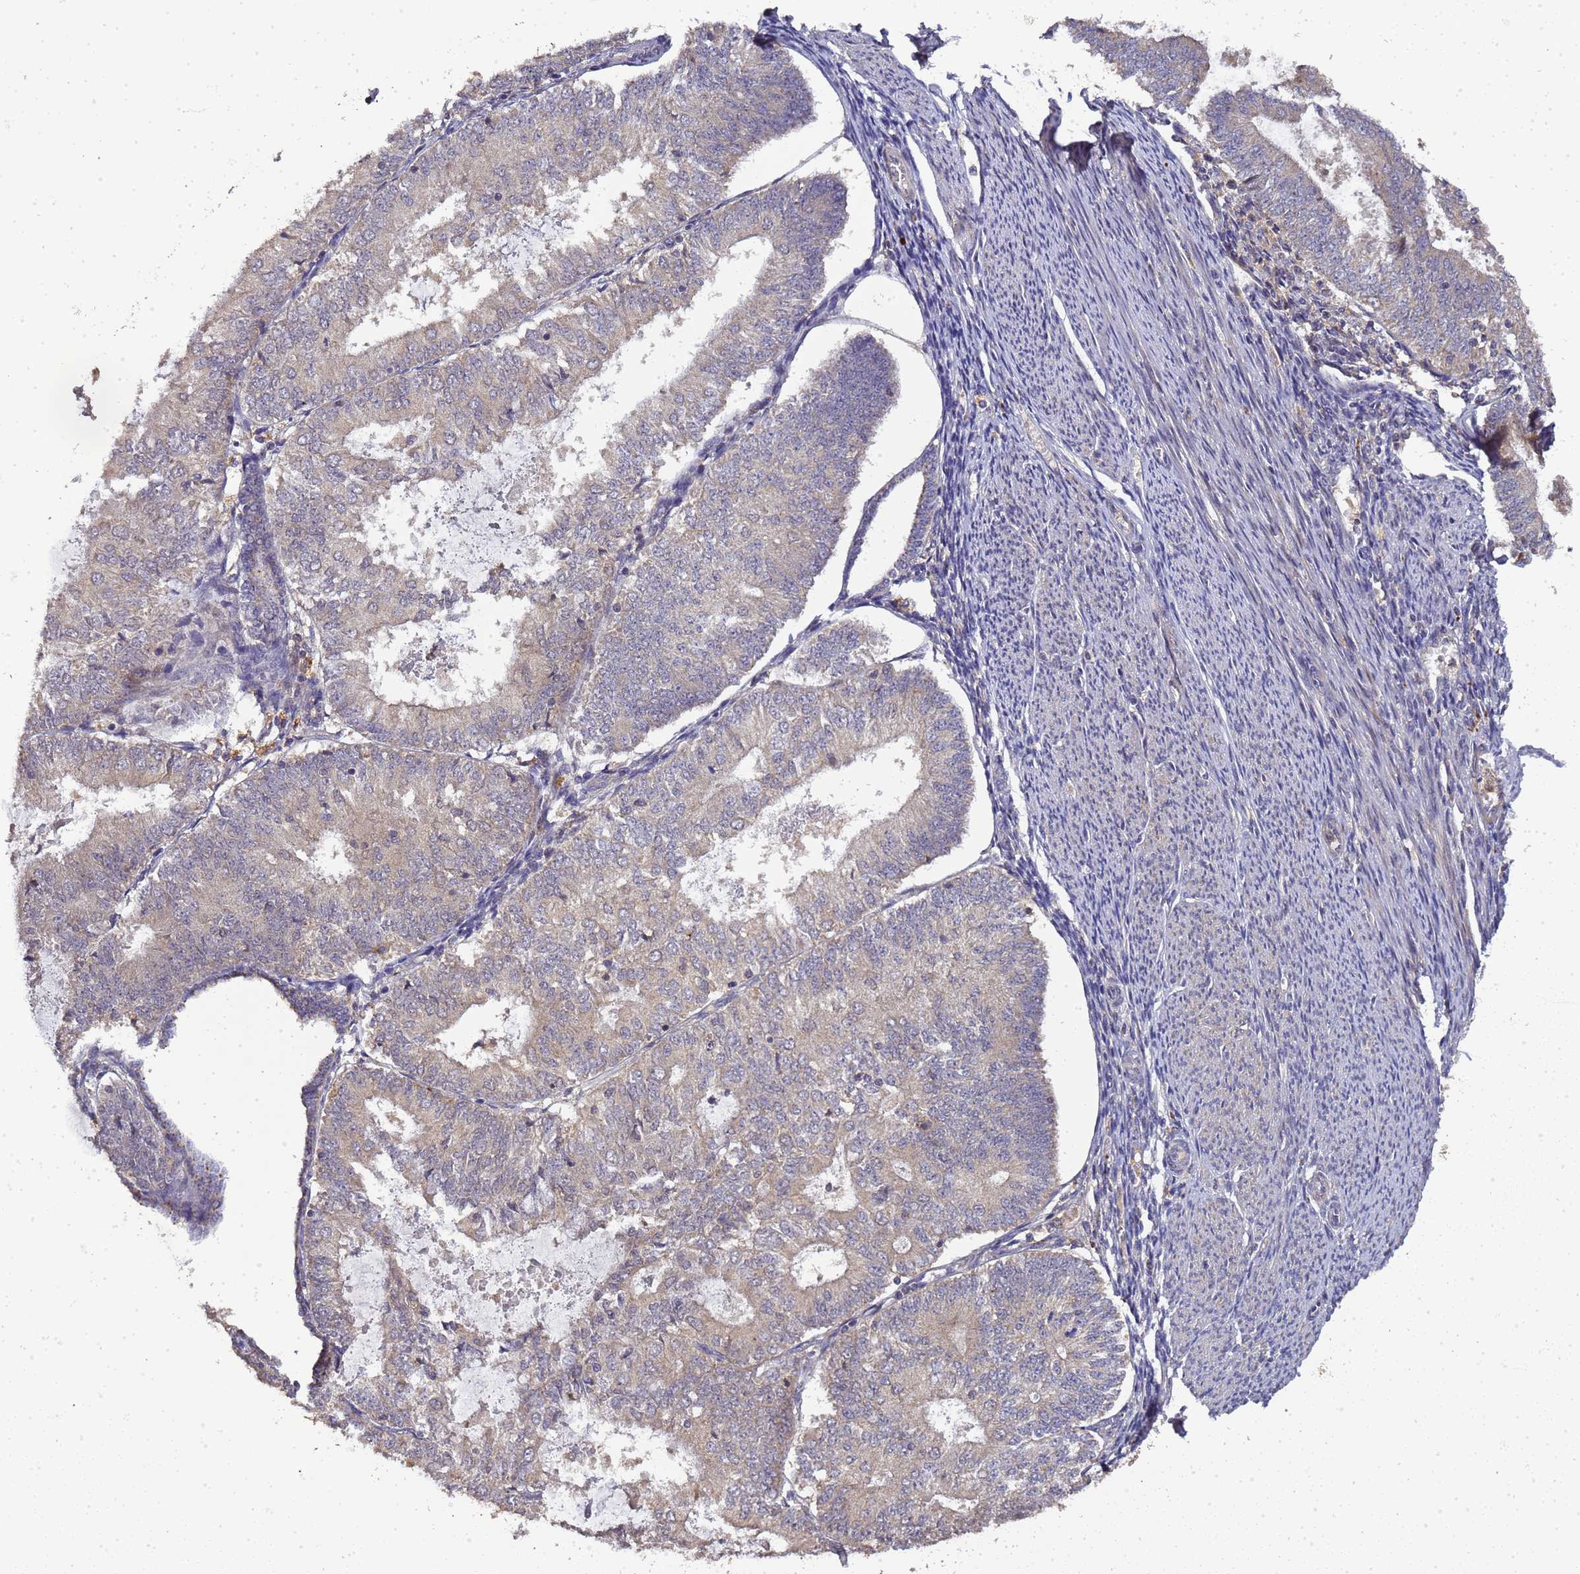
{"staining": {"intensity": "weak", "quantity": ">75%", "location": "cytoplasmic/membranous"}, "tissue": "endometrial cancer", "cell_type": "Tumor cells", "image_type": "cancer", "snomed": [{"axis": "morphology", "description": "Adenocarcinoma, NOS"}, {"axis": "topography", "description": "Endometrium"}], "caption": "Tumor cells show weak cytoplasmic/membranous expression in about >75% of cells in endometrial adenocarcinoma.", "gene": "LGI4", "patient": {"sex": "female", "age": 57}}